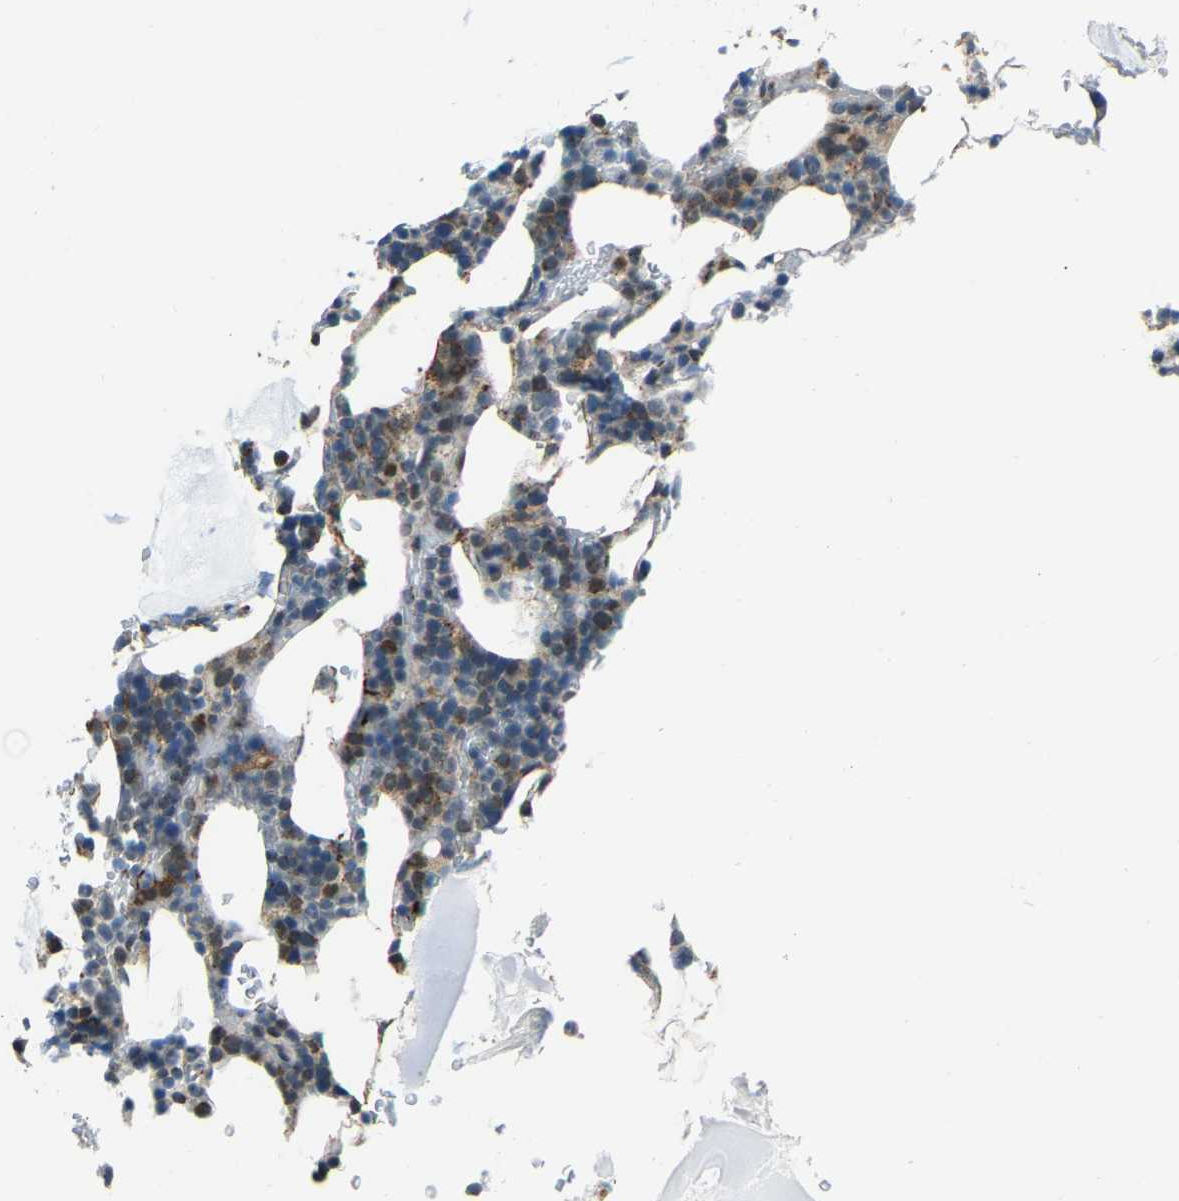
{"staining": {"intensity": "moderate", "quantity": "<25%", "location": "cytoplasmic/membranous"}, "tissue": "bone marrow", "cell_type": "Hematopoietic cells", "image_type": "normal", "snomed": [{"axis": "morphology", "description": "Normal tissue, NOS"}, {"axis": "topography", "description": "Bone marrow"}], "caption": "A micrograph of human bone marrow stained for a protein reveals moderate cytoplasmic/membranous brown staining in hematopoietic cells. The staining is performed using DAB (3,3'-diaminobenzidine) brown chromogen to label protein expression. The nuclei are counter-stained blue using hematoxylin.", "gene": "RBM33", "patient": {"sex": "female", "age": 81}}